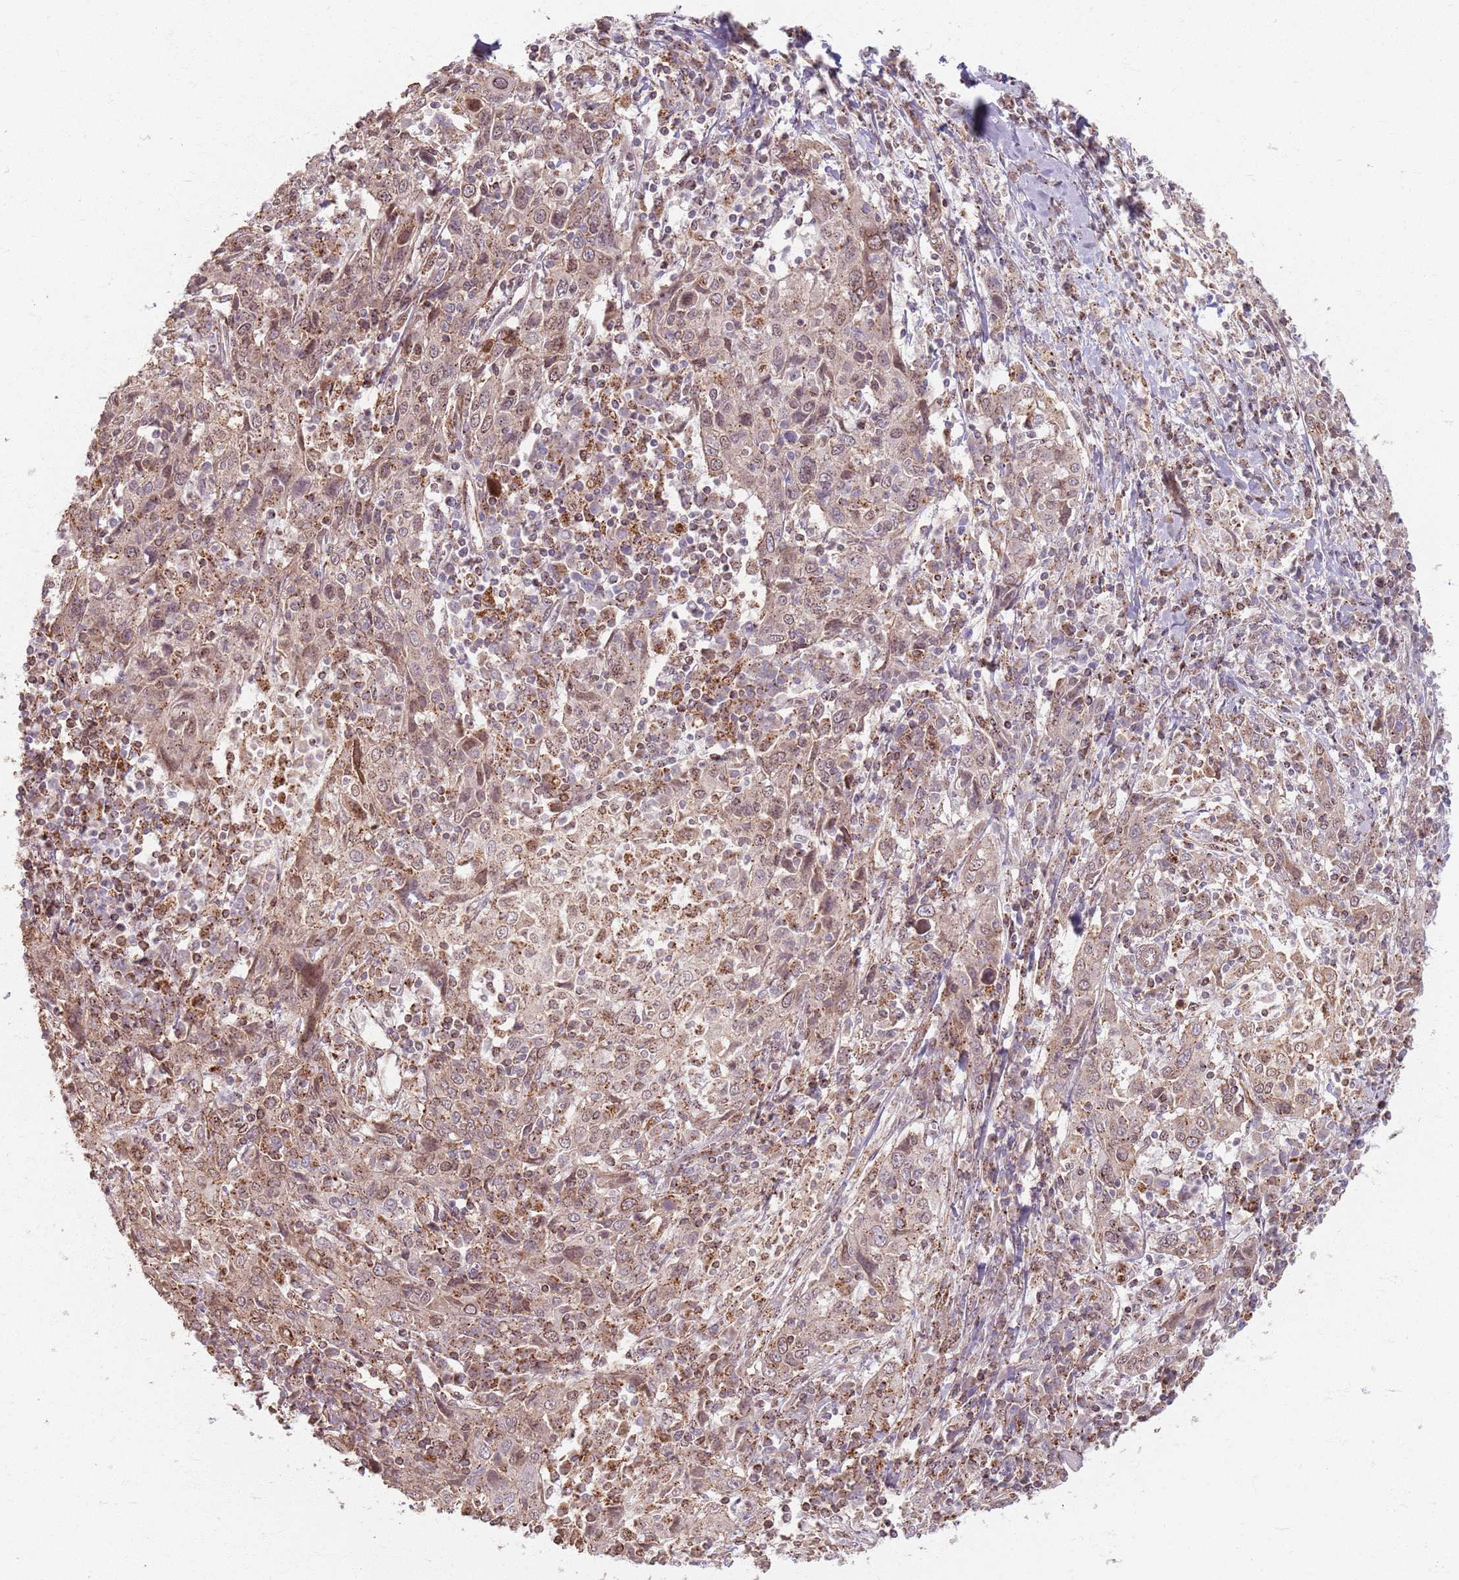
{"staining": {"intensity": "weak", "quantity": ">75%", "location": "cytoplasmic/membranous,nuclear"}, "tissue": "cervical cancer", "cell_type": "Tumor cells", "image_type": "cancer", "snomed": [{"axis": "morphology", "description": "Squamous cell carcinoma, NOS"}, {"axis": "topography", "description": "Cervix"}], "caption": "There is low levels of weak cytoplasmic/membranous and nuclear expression in tumor cells of cervical cancer (squamous cell carcinoma), as demonstrated by immunohistochemical staining (brown color).", "gene": "KCNA5", "patient": {"sex": "female", "age": 46}}